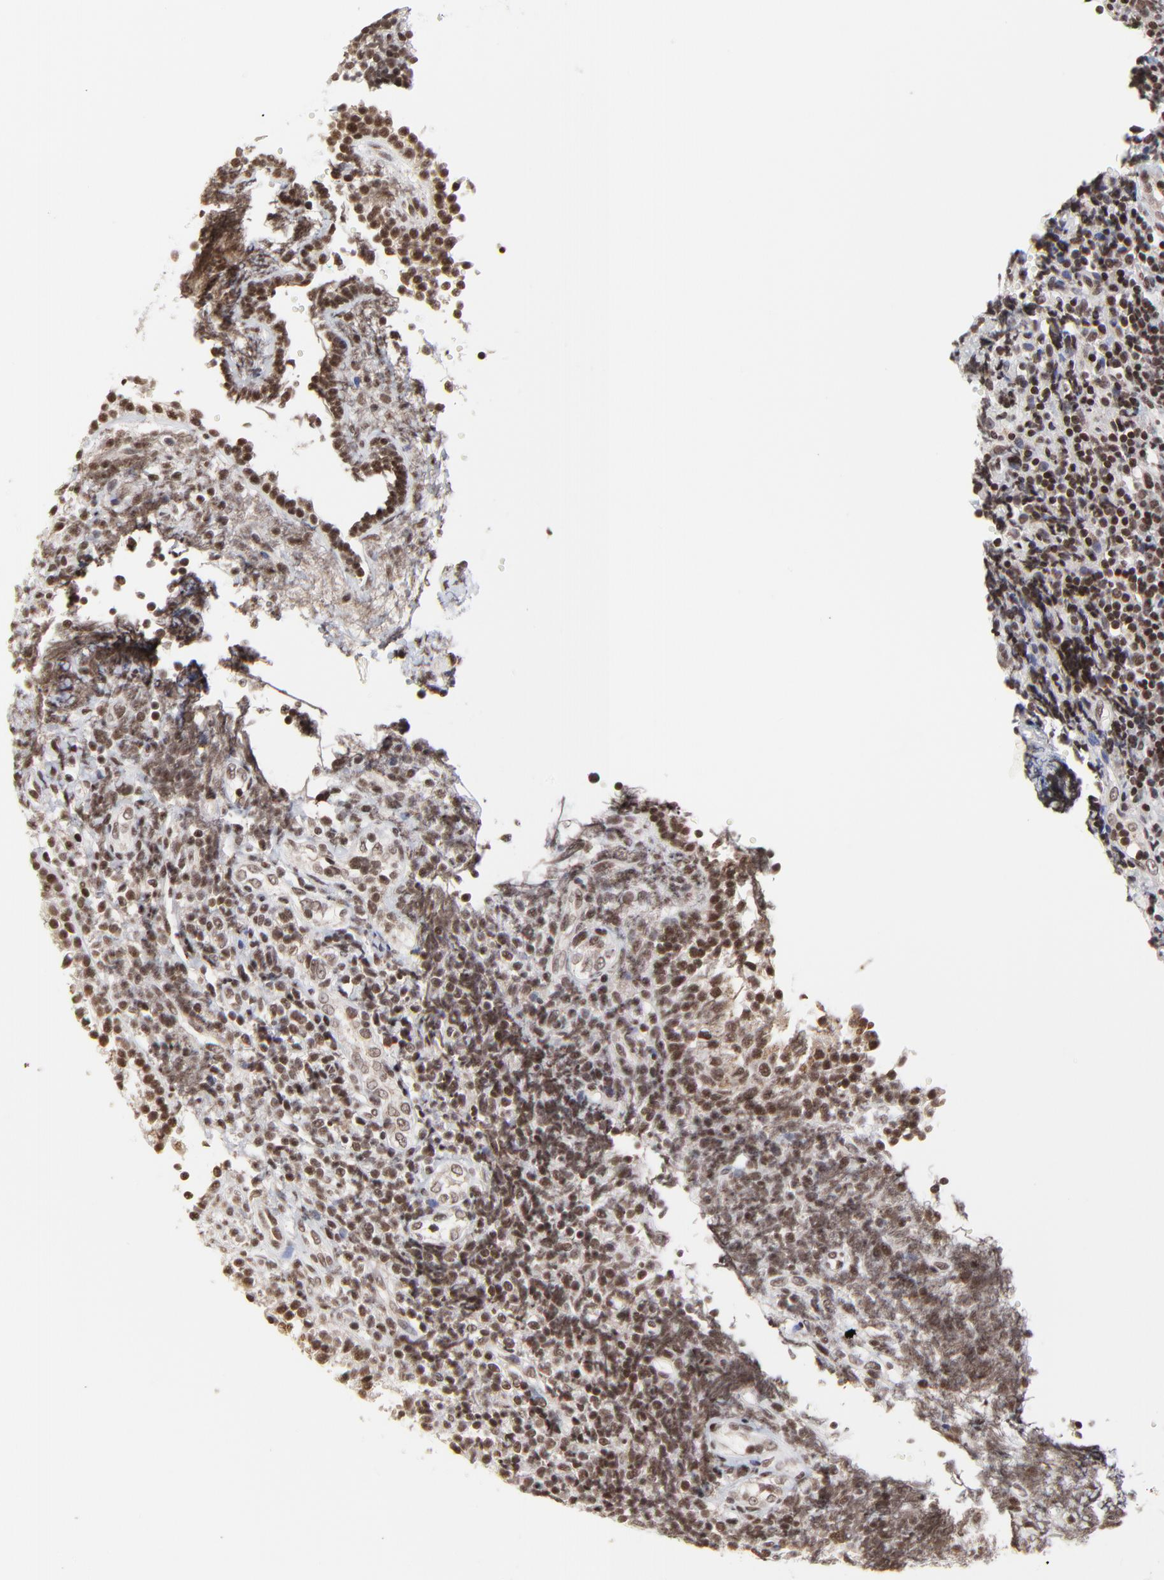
{"staining": {"intensity": "moderate", "quantity": ">75%", "location": "nuclear"}, "tissue": "tonsil", "cell_type": "Germinal center cells", "image_type": "normal", "snomed": [{"axis": "morphology", "description": "Normal tissue, NOS"}, {"axis": "topography", "description": "Tonsil"}], "caption": "Immunohistochemical staining of unremarkable human tonsil demonstrates >75% levels of moderate nuclear protein positivity in approximately >75% of germinal center cells. Nuclei are stained in blue.", "gene": "ZNF777", "patient": {"sex": "female", "age": 40}}